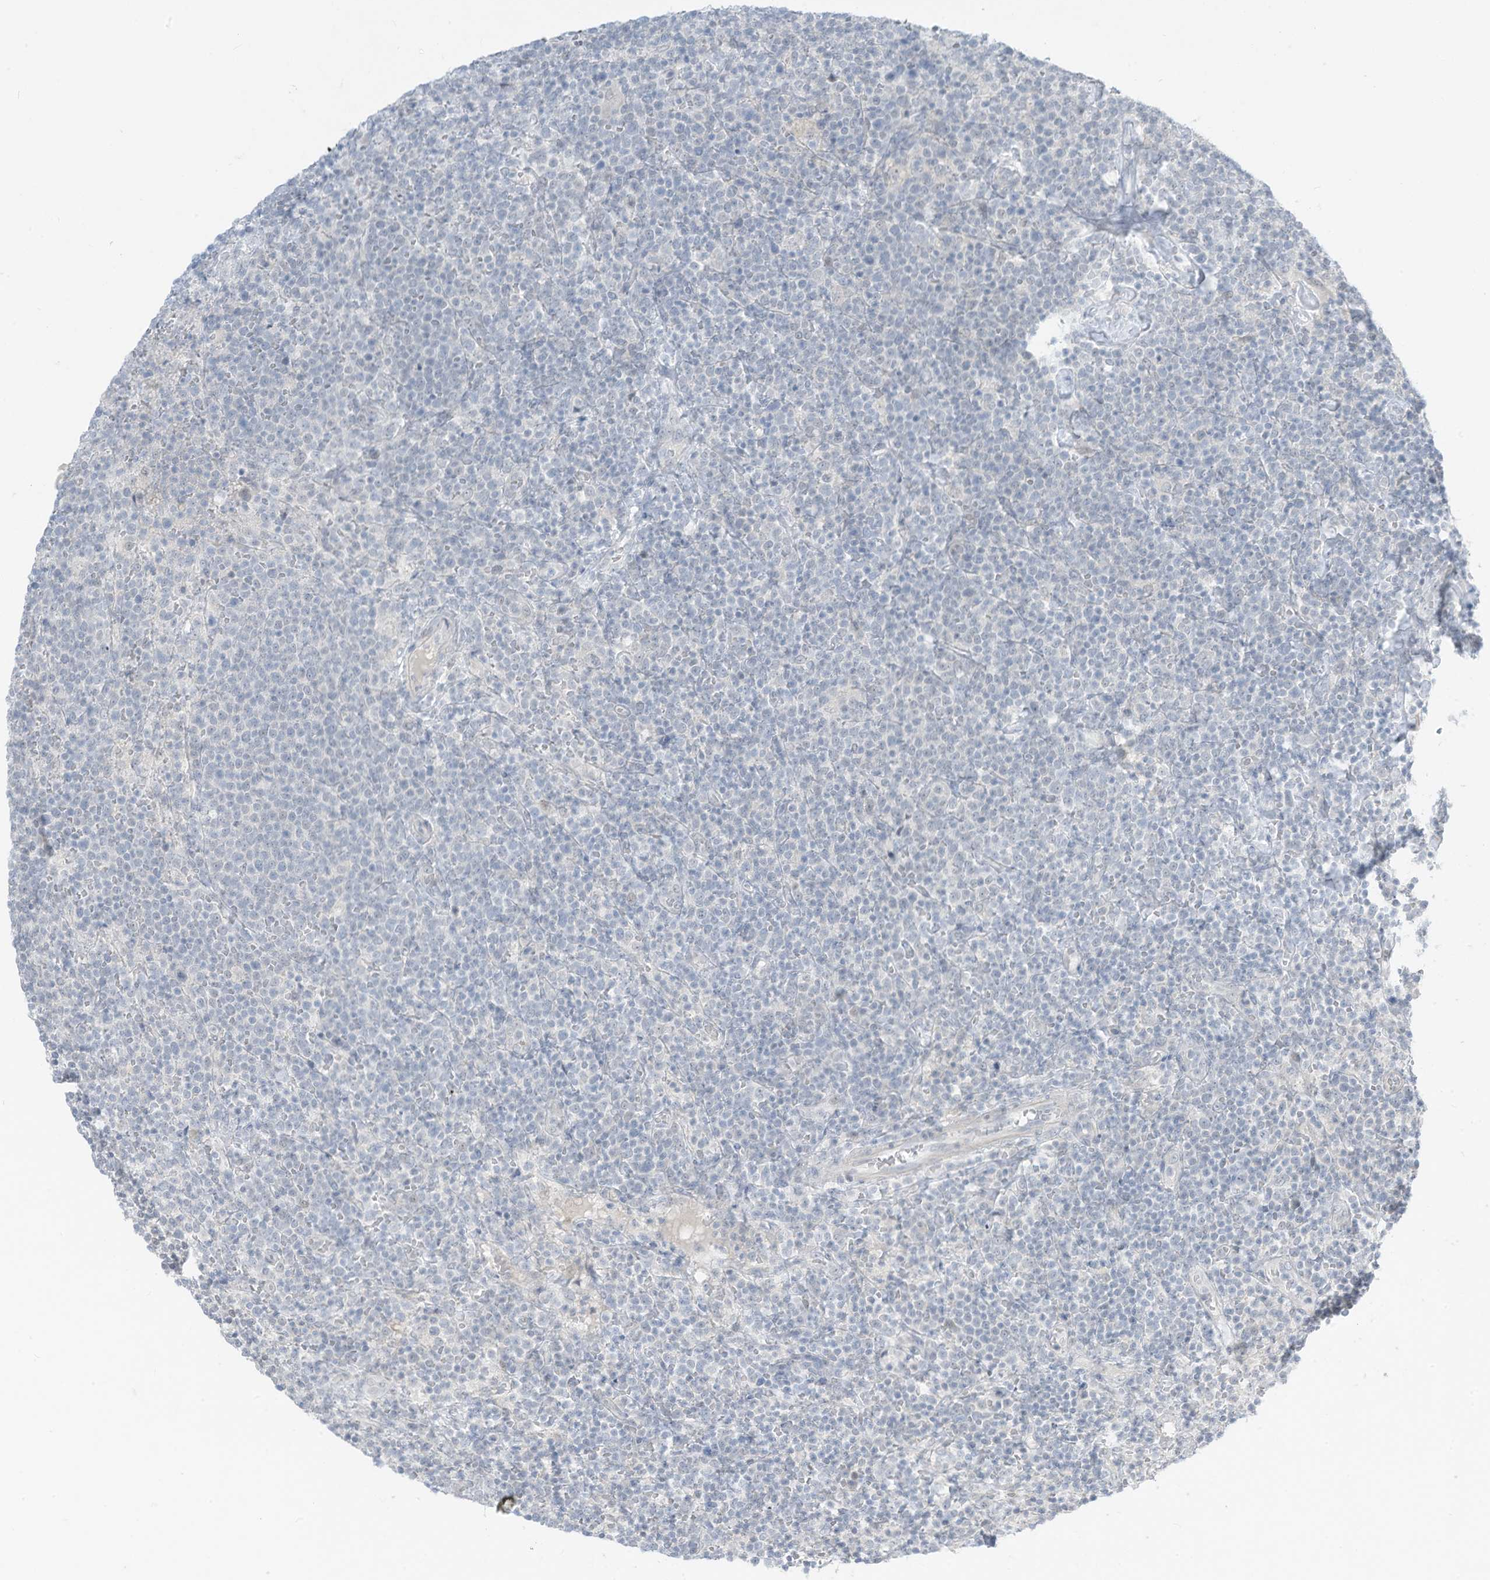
{"staining": {"intensity": "negative", "quantity": "none", "location": "none"}, "tissue": "lymphoma", "cell_type": "Tumor cells", "image_type": "cancer", "snomed": [{"axis": "morphology", "description": "Malignant lymphoma, non-Hodgkin's type, High grade"}, {"axis": "topography", "description": "Lymph node"}], "caption": "An image of lymphoma stained for a protein demonstrates no brown staining in tumor cells.", "gene": "ASPRV1", "patient": {"sex": "male", "age": 61}}